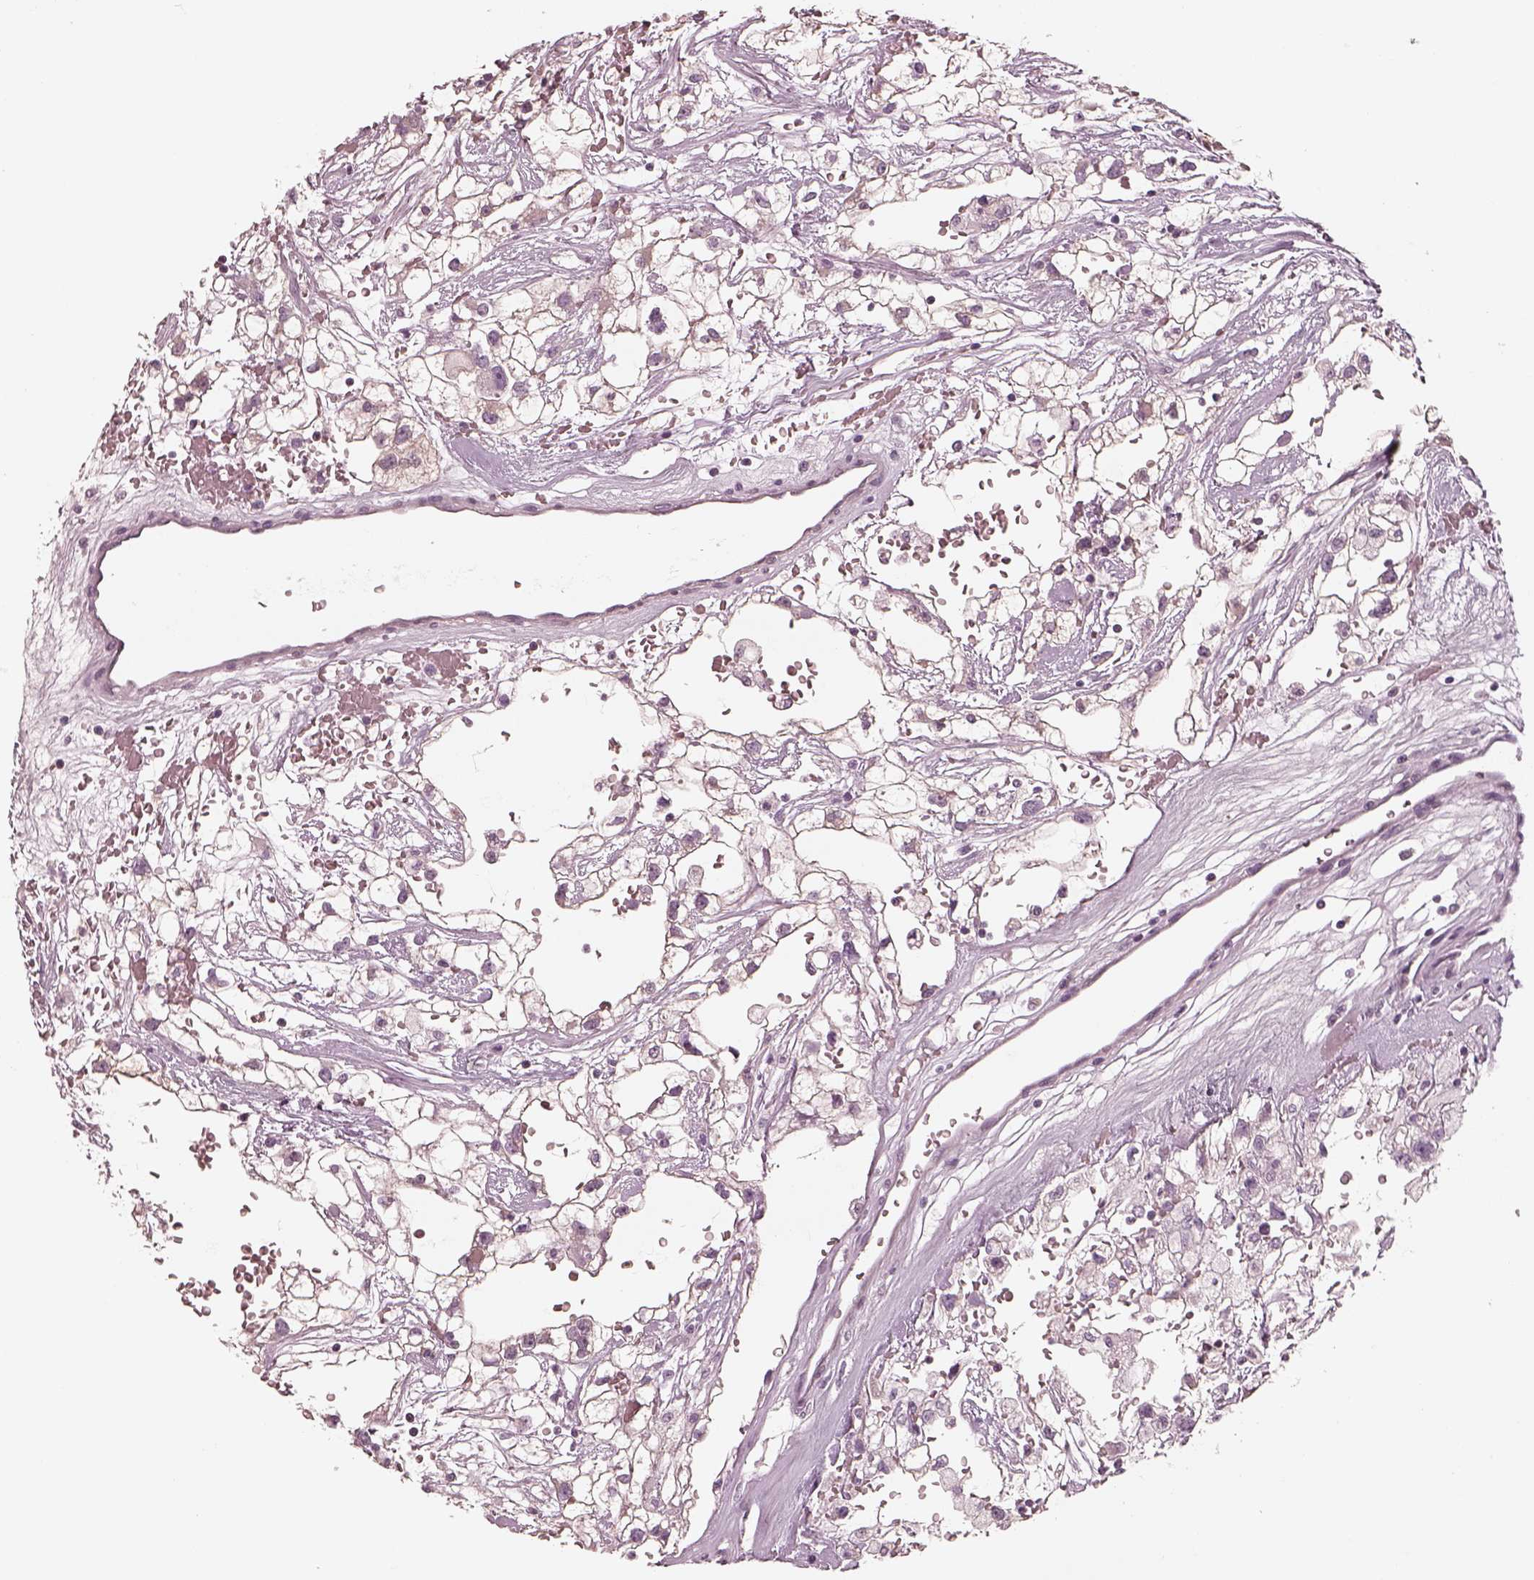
{"staining": {"intensity": "negative", "quantity": "none", "location": "none"}, "tissue": "renal cancer", "cell_type": "Tumor cells", "image_type": "cancer", "snomed": [{"axis": "morphology", "description": "Adenocarcinoma, NOS"}, {"axis": "topography", "description": "Kidney"}], "caption": "Immunohistochemistry micrograph of renal adenocarcinoma stained for a protein (brown), which shows no expression in tumor cells.", "gene": "EGR4", "patient": {"sex": "male", "age": 59}}